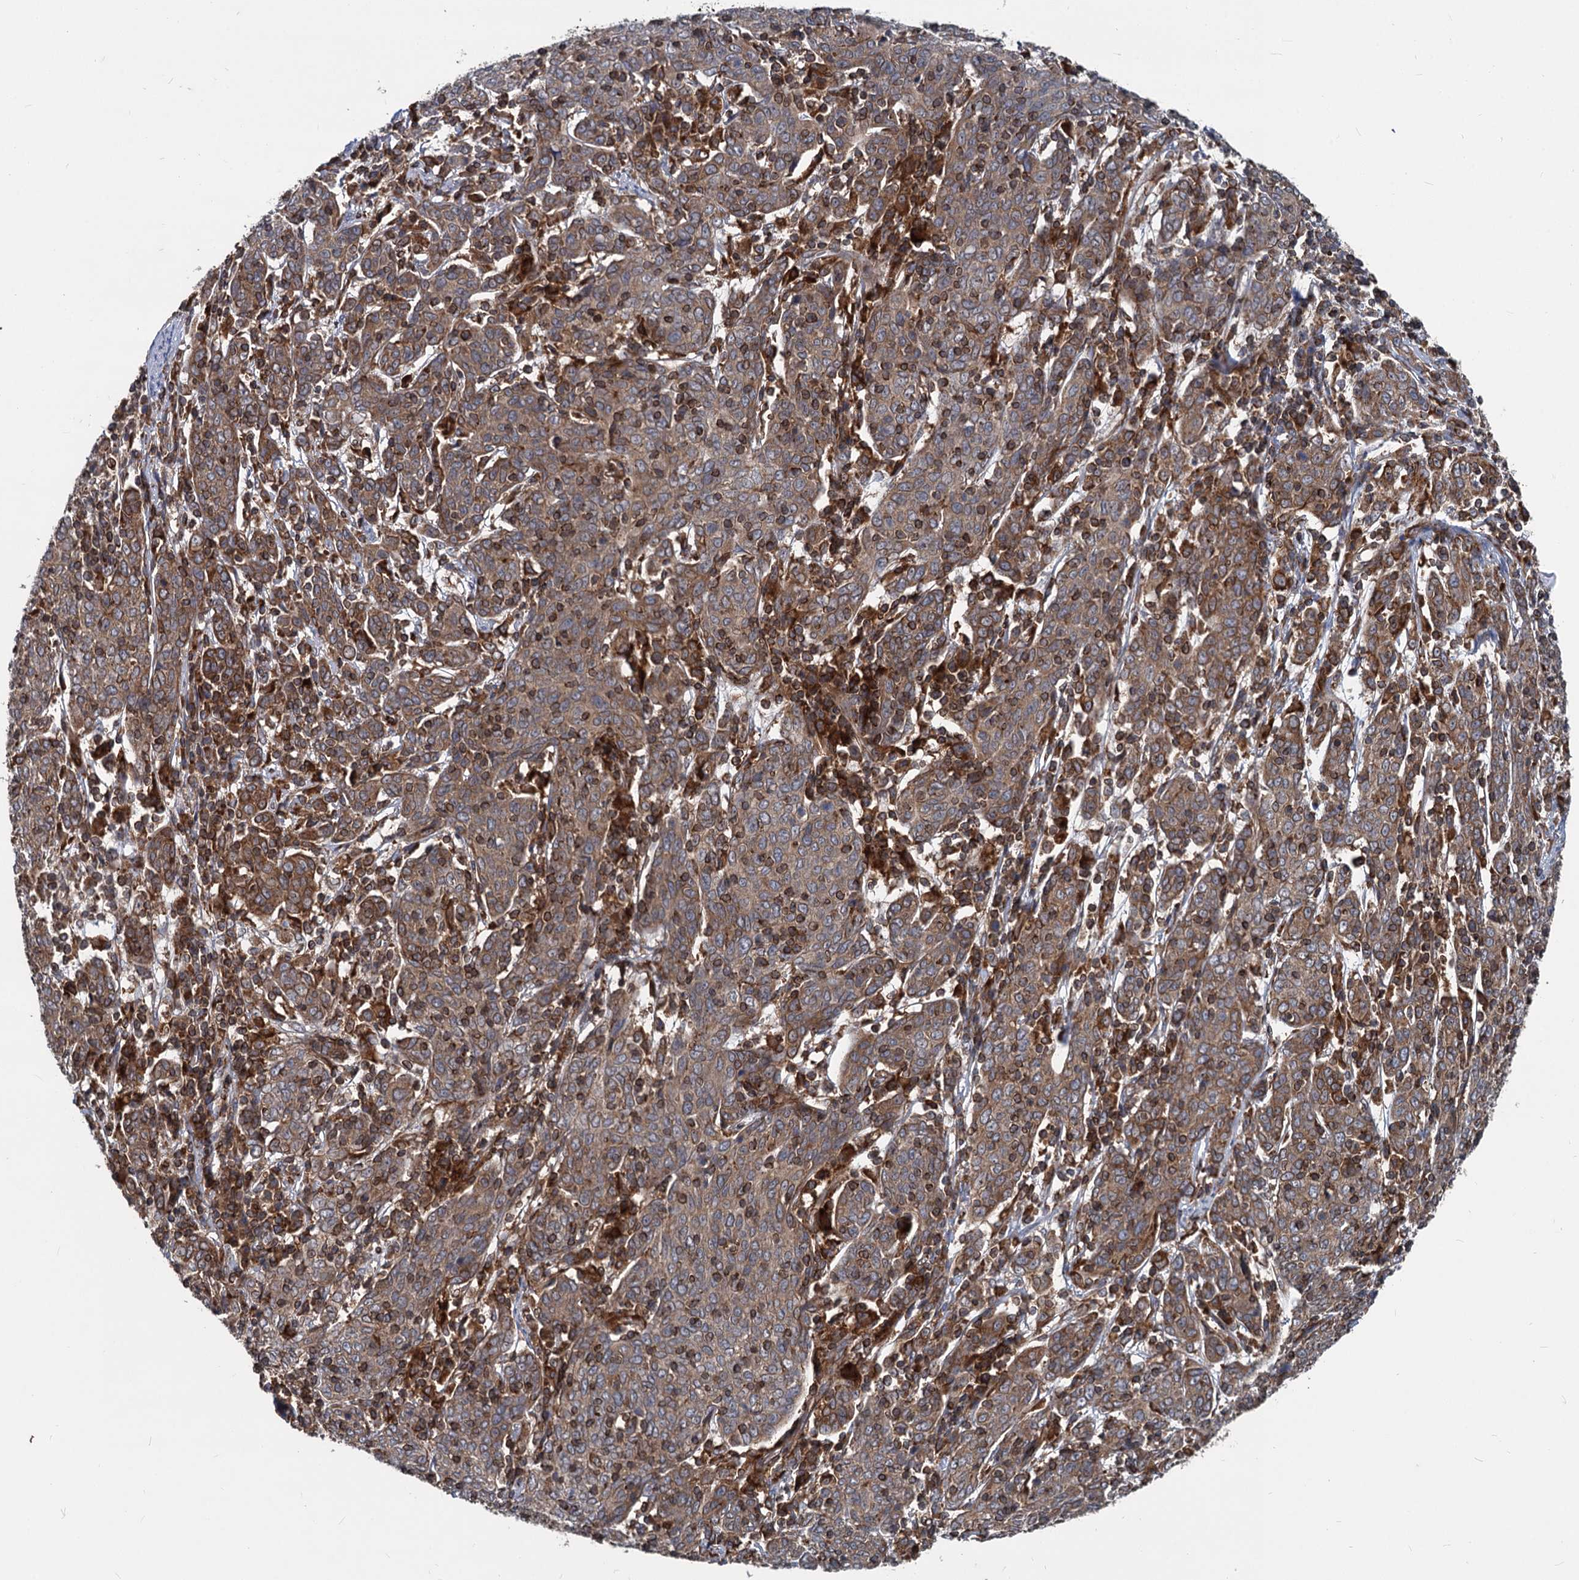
{"staining": {"intensity": "moderate", "quantity": ">75%", "location": "cytoplasmic/membranous"}, "tissue": "cervical cancer", "cell_type": "Tumor cells", "image_type": "cancer", "snomed": [{"axis": "morphology", "description": "Squamous cell carcinoma, NOS"}, {"axis": "topography", "description": "Cervix"}], "caption": "Protein expression analysis of human cervical cancer reveals moderate cytoplasmic/membranous staining in about >75% of tumor cells.", "gene": "STIM1", "patient": {"sex": "female", "age": 67}}